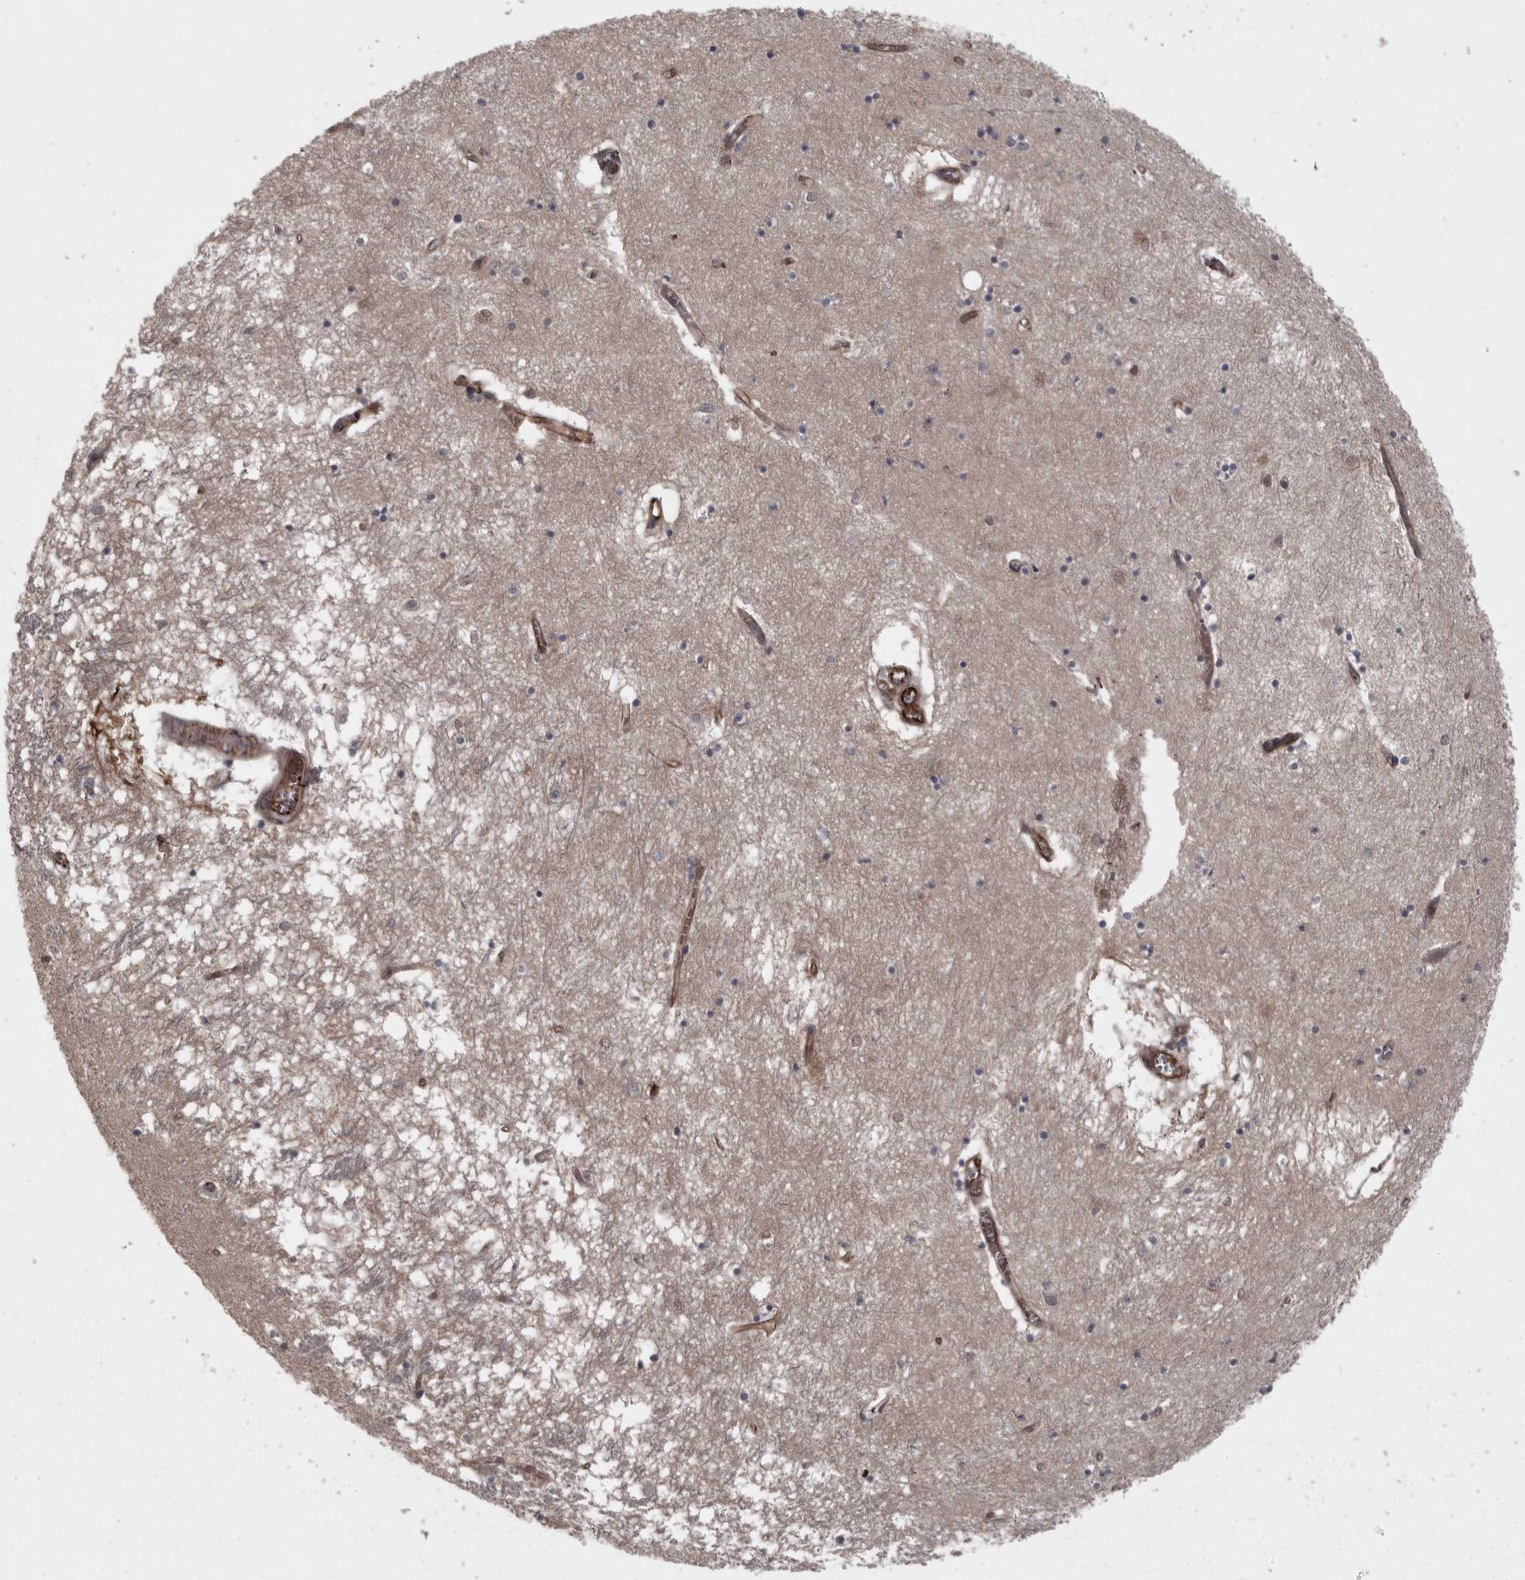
{"staining": {"intensity": "negative", "quantity": "none", "location": "none"}, "tissue": "hippocampus", "cell_type": "Glial cells", "image_type": "normal", "snomed": [{"axis": "morphology", "description": "Normal tissue, NOS"}, {"axis": "topography", "description": "Hippocampus"}], "caption": "Human hippocampus stained for a protein using IHC shows no positivity in glial cells.", "gene": "FAAP100", "patient": {"sex": "male", "age": 70}}